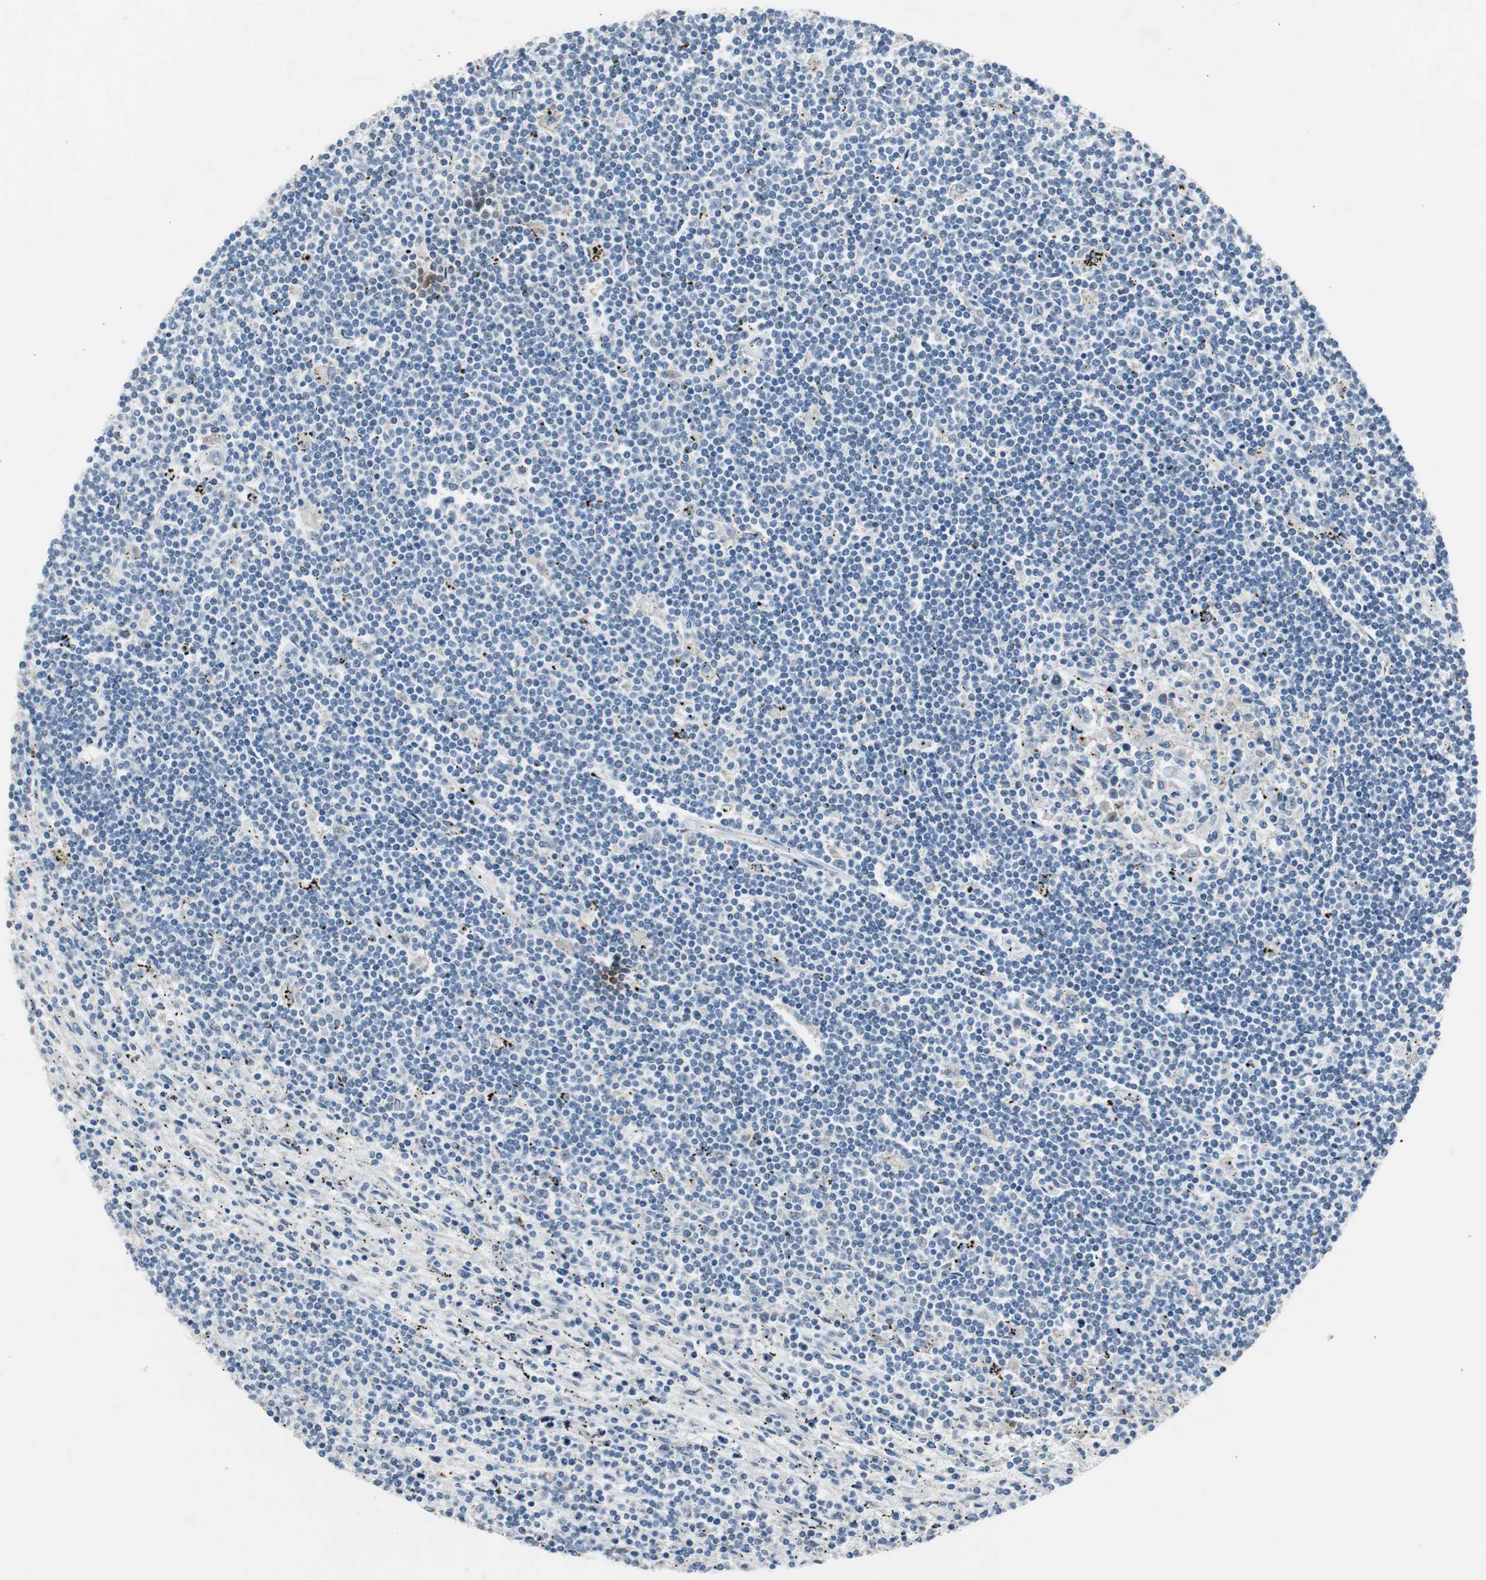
{"staining": {"intensity": "negative", "quantity": "none", "location": "none"}, "tissue": "lymphoma", "cell_type": "Tumor cells", "image_type": "cancer", "snomed": [{"axis": "morphology", "description": "Malignant lymphoma, non-Hodgkin's type, Low grade"}, {"axis": "topography", "description": "Spleen"}], "caption": "IHC histopathology image of human malignant lymphoma, non-Hodgkin's type (low-grade) stained for a protein (brown), which demonstrates no staining in tumor cells.", "gene": "TK1", "patient": {"sex": "male", "age": 76}}